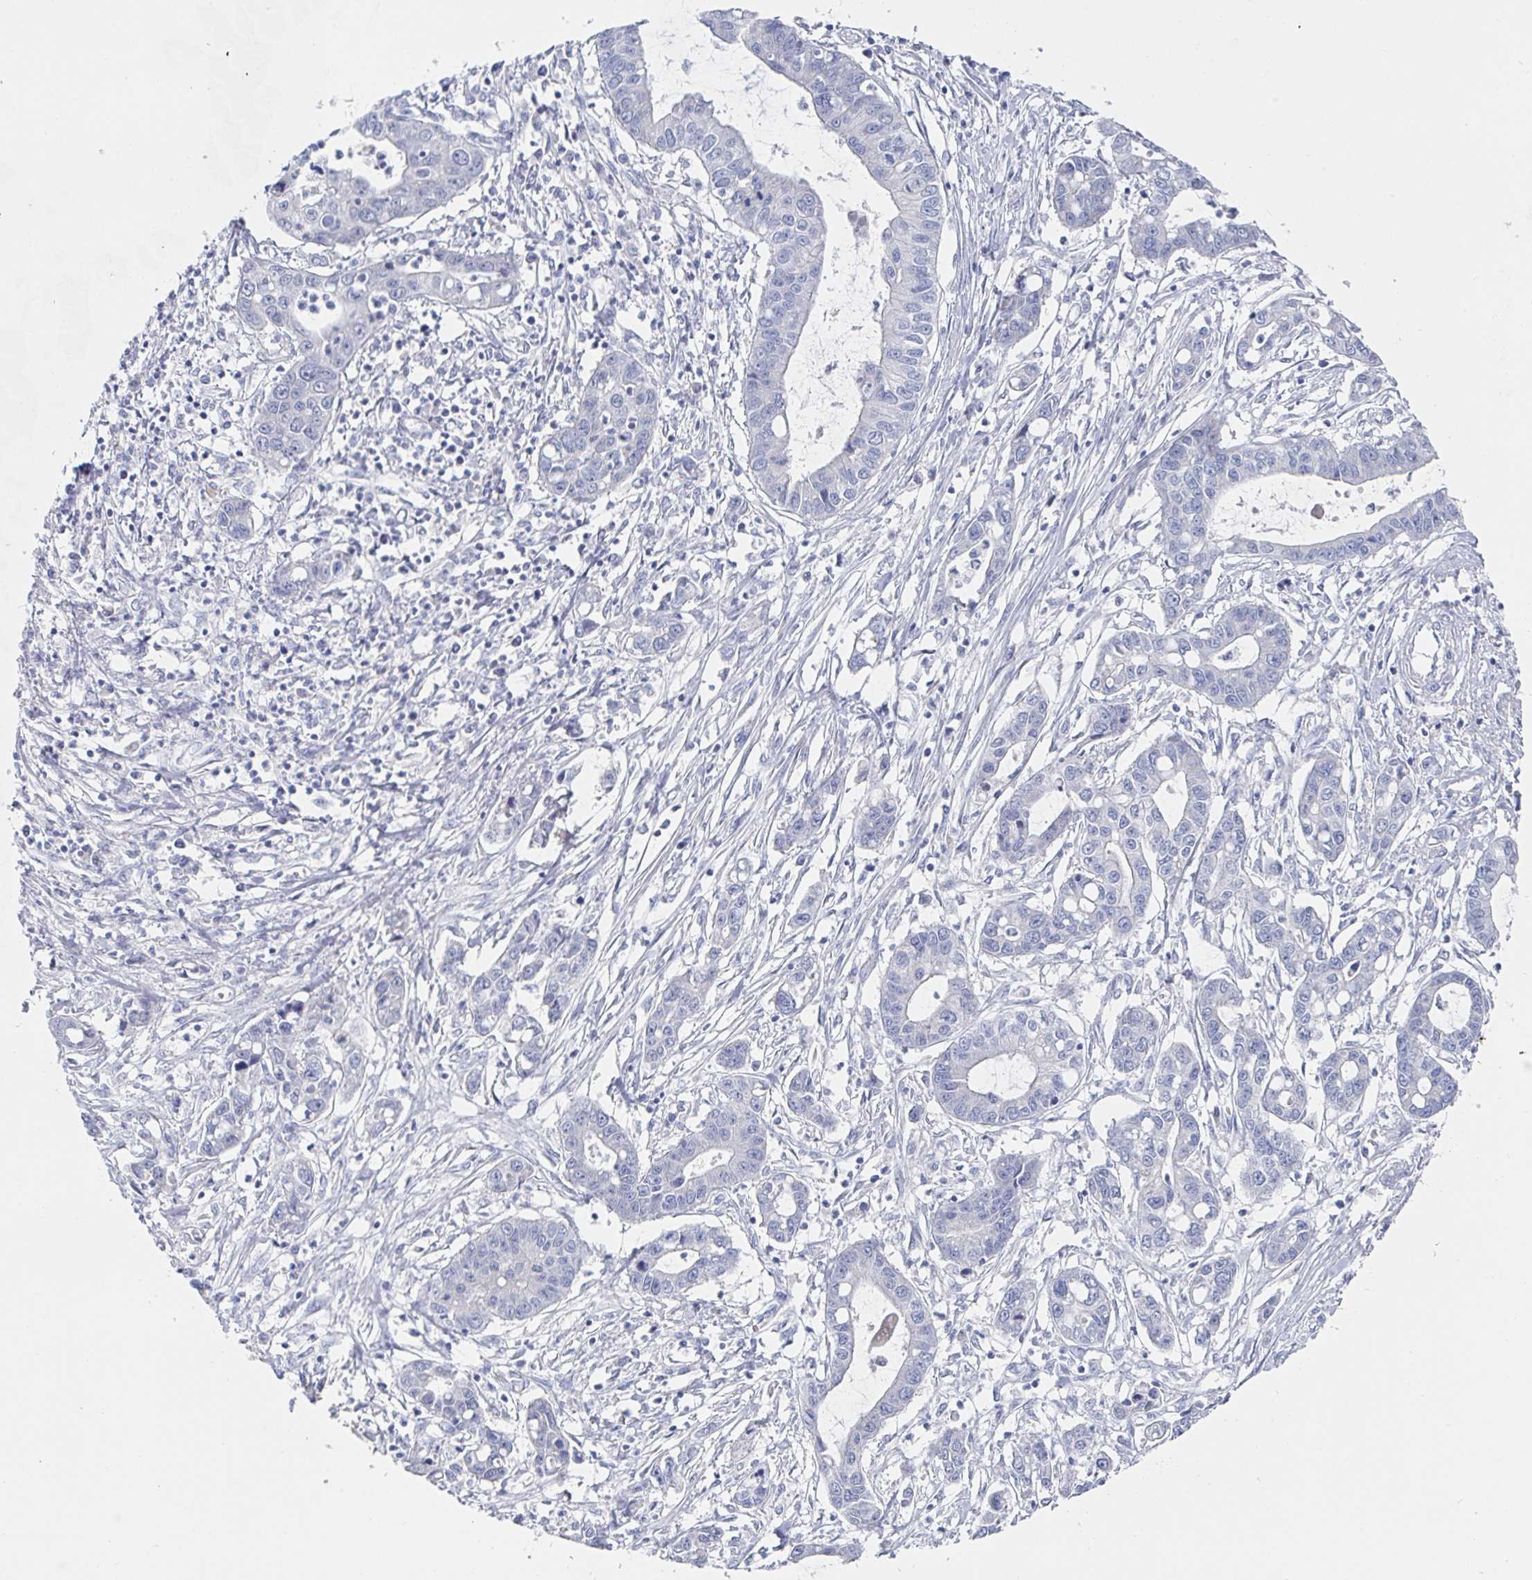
{"staining": {"intensity": "negative", "quantity": "none", "location": "none"}, "tissue": "liver cancer", "cell_type": "Tumor cells", "image_type": "cancer", "snomed": [{"axis": "morphology", "description": "Cholangiocarcinoma"}, {"axis": "topography", "description": "Liver"}], "caption": "Tumor cells are negative for brown protein staining in liver cancer.", "gene": "ZNF430", "patient": {"sex": "male", "age": 58}}